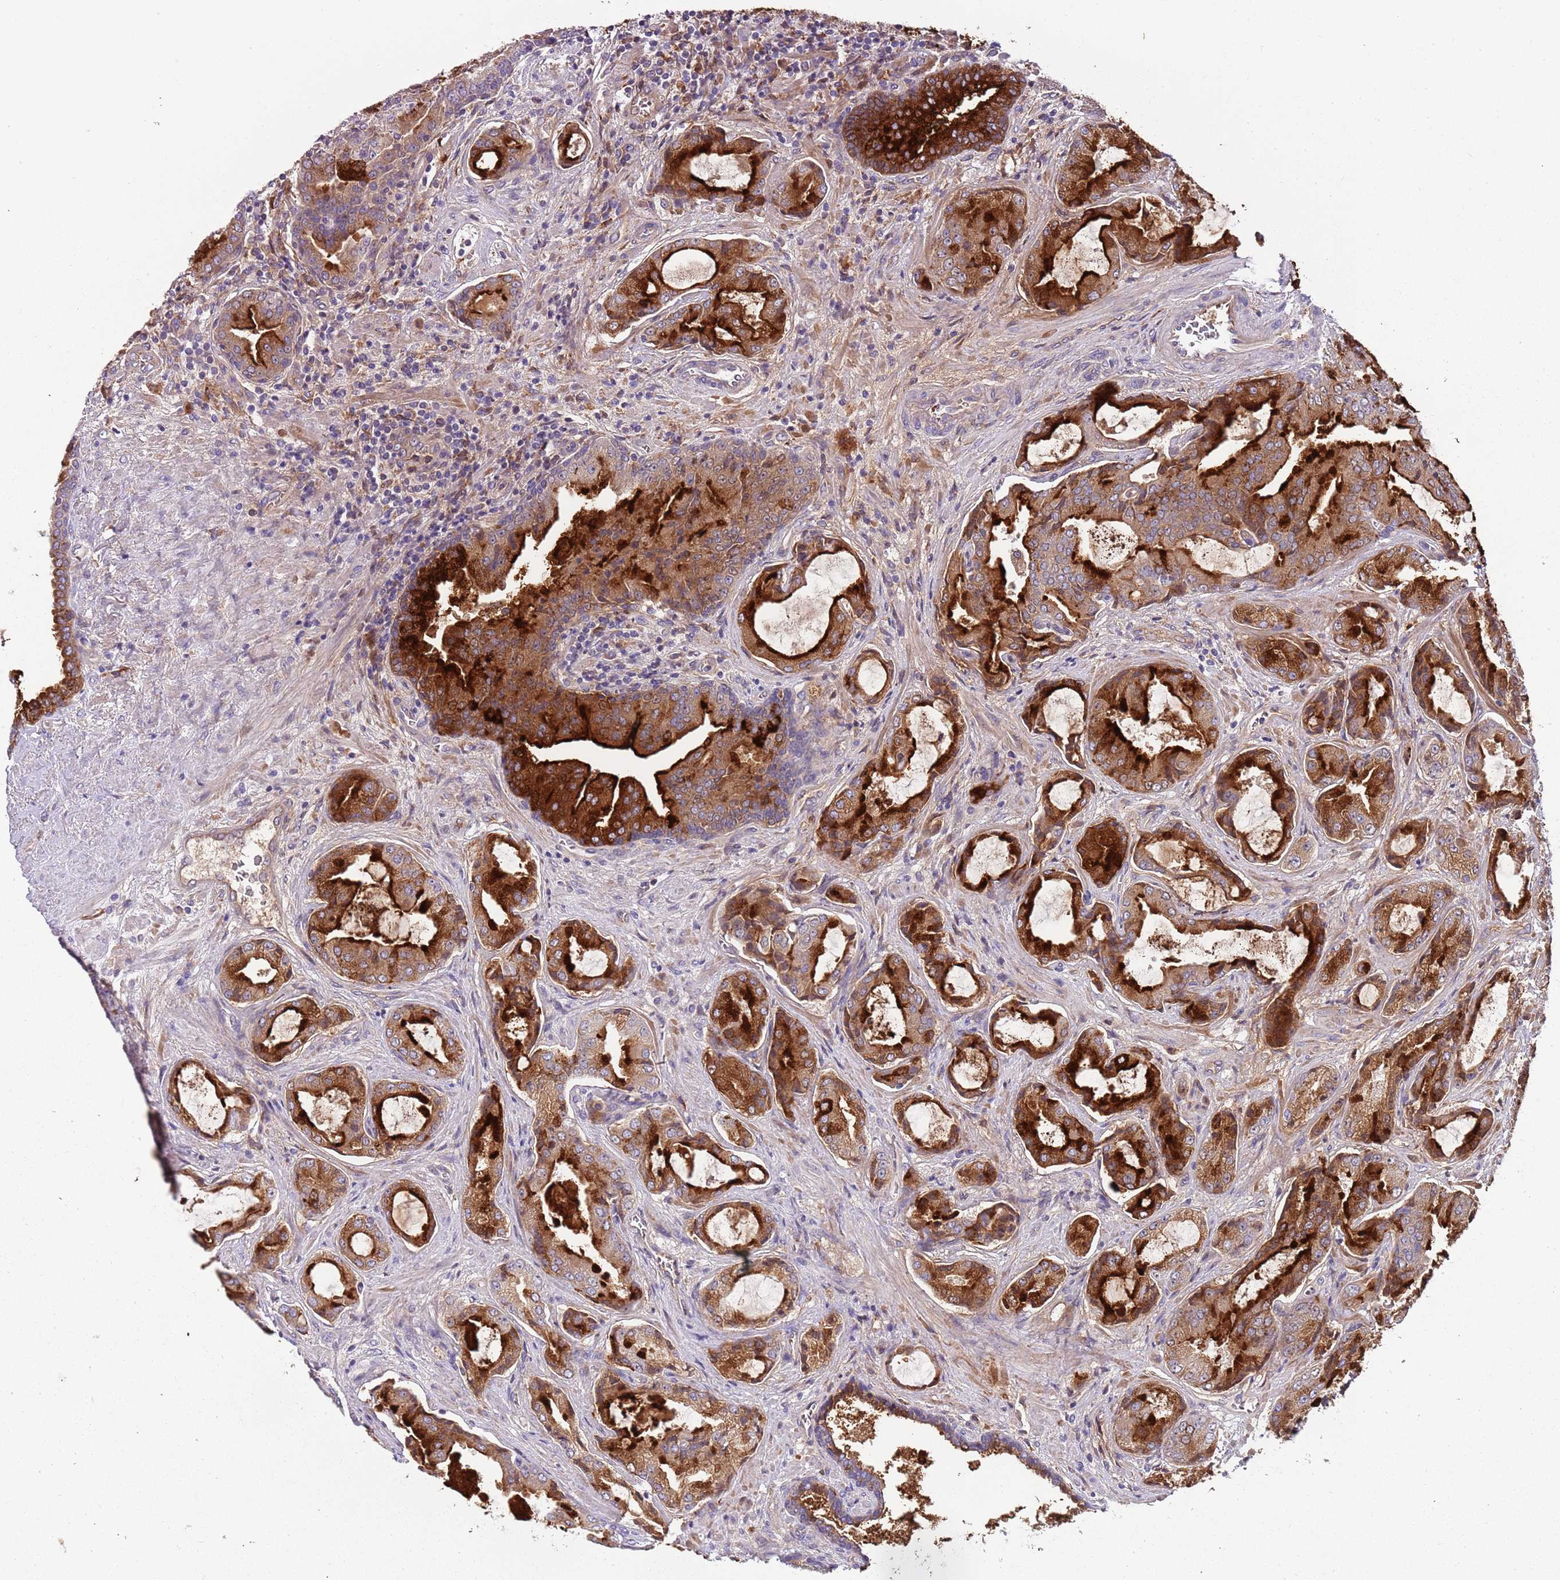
{"staining": {"intensity": "strong", "quantity": ">75%", "location": "cytoplasmic/membranous"}, "tissue": "prostate cancer", "cell_type": "Tumor cells", "image_type": "cancer", "snomed": [{"axis": "morphology", "description": "Adenocarcinoma, High grade"}, {"axis": "topography", "description": "Prostate"}], "caption": "Brown immunohistochemical staining in human prostate cancer reveals strong cytoplasmic/membranous staining in about >75% of tumor cells.", "gene": "VWCE", "patient": {"sex": "male", "age": 68}}